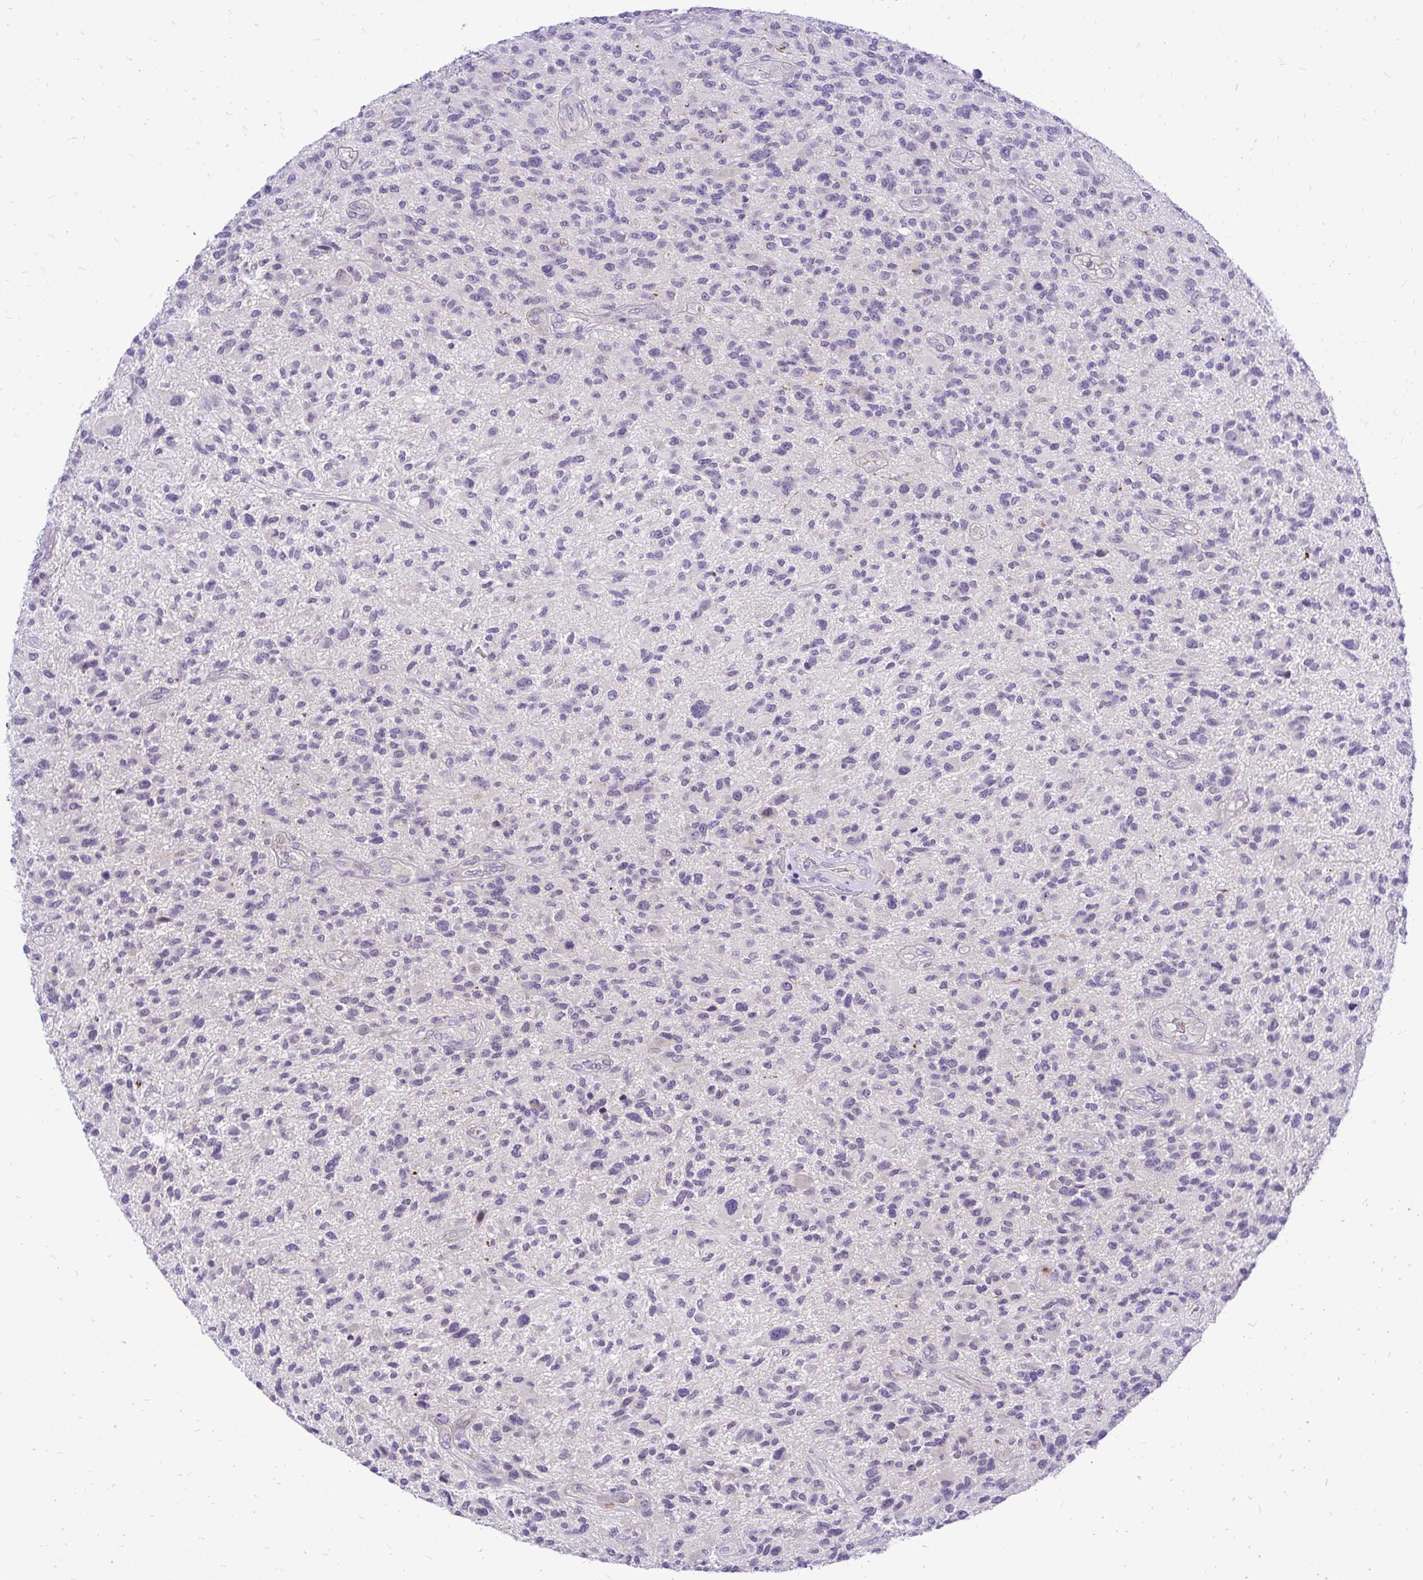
{"staining": {"intensity": "negative", "quantity": "none", "location": "none"}, "tissue": "glioma", "cell_type": "Tumor cells", "image_type": "cancer", "snomed": [{"axis": "morphology", "description": "Glioma, malignant, High grade"}, {"axis": "topography", "description": "Brain"}], "caption": "Immunohistochemical staining of glioma shows no significant positivity in tumor cells.", "gene": "ZSWIM9", "patient": {"sex": "male", "age": 47}}